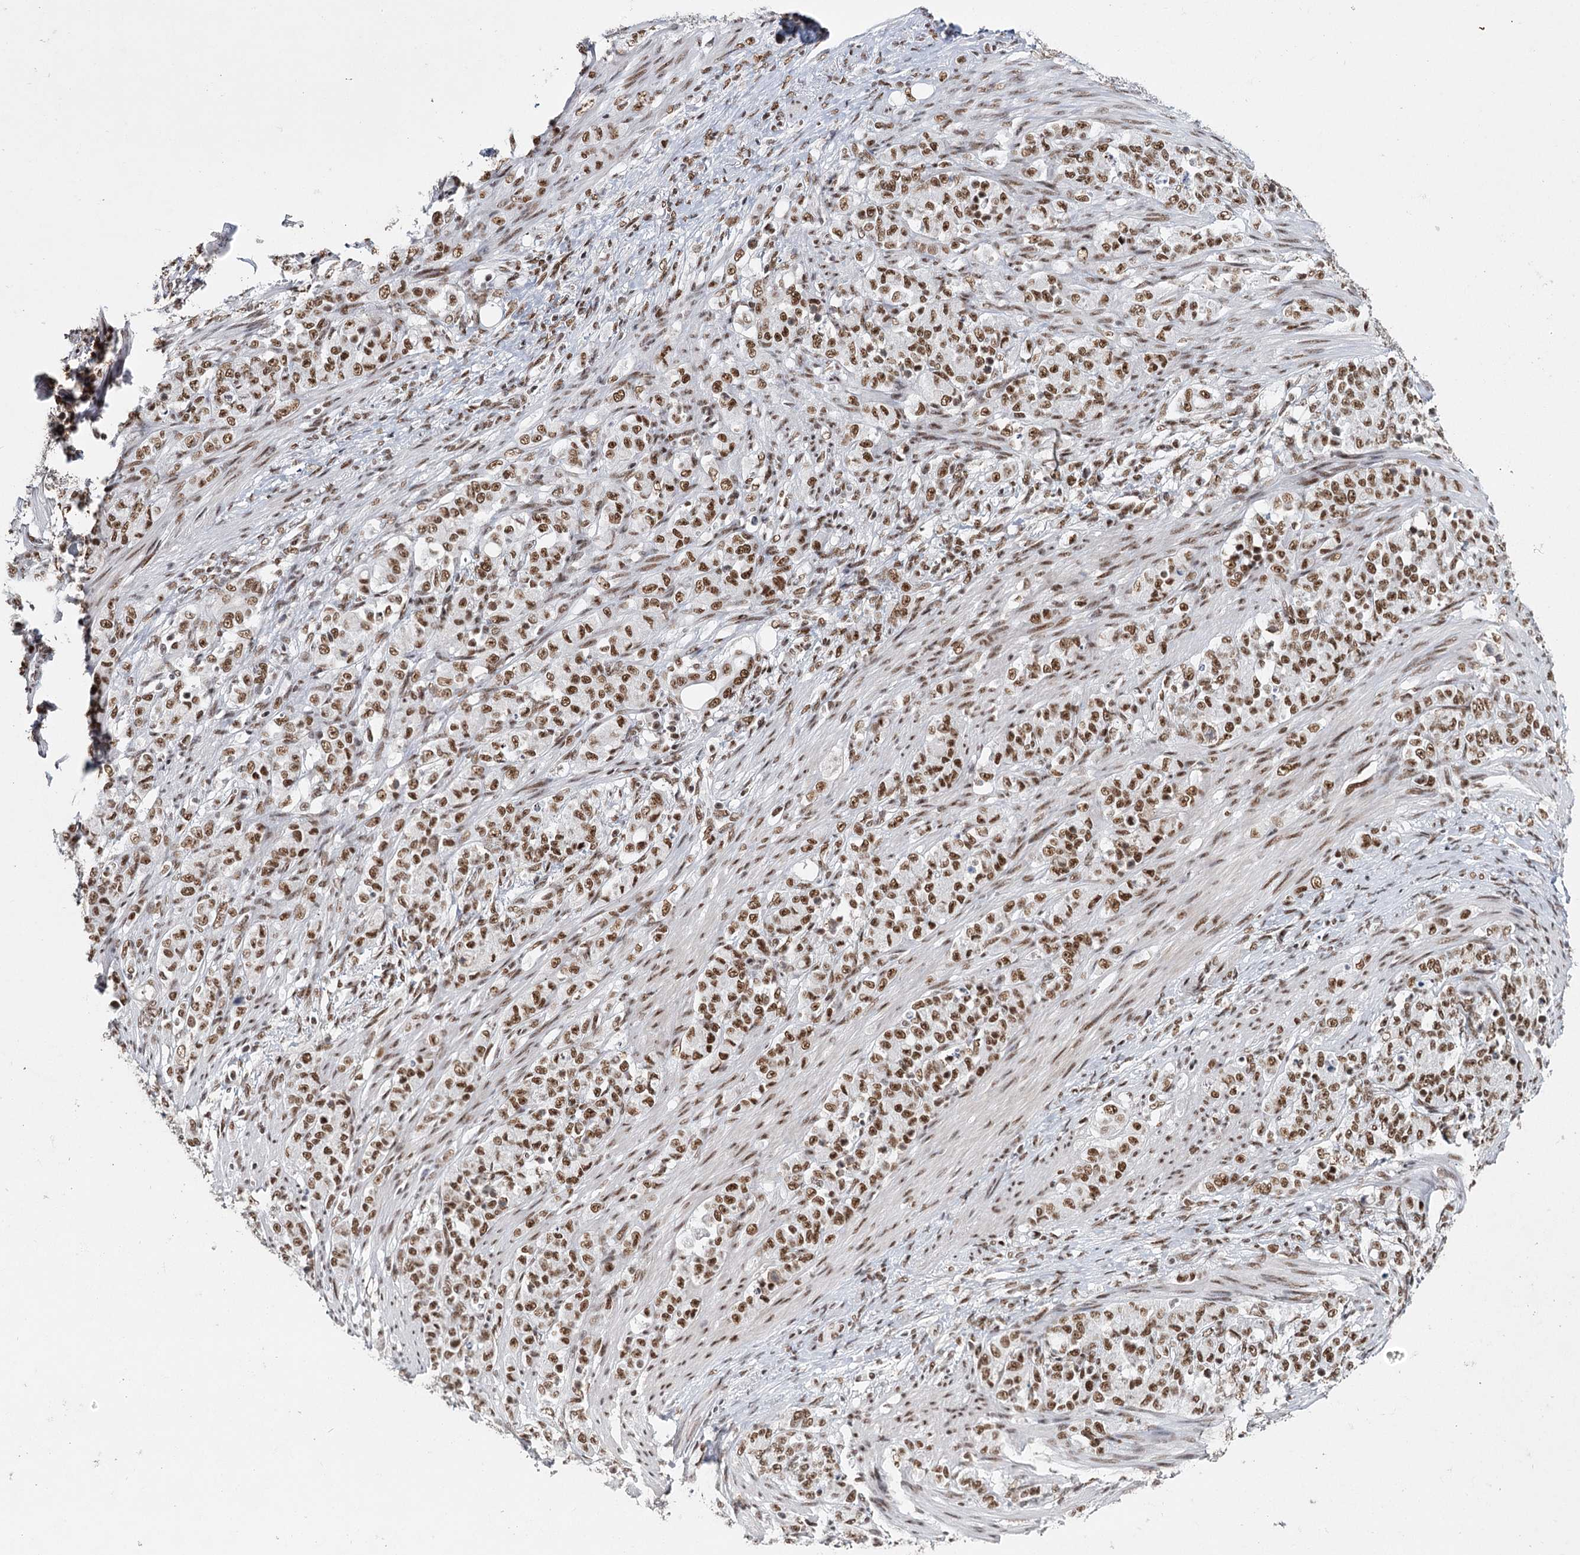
{"staining": {"intensity": "moderate", "quantity": ">75%", "location": "nuclear"}, "tissue": "stomach cancer", "cell_type": "Tumor cells", "image_type": "cancer", "snomed": [{"axis": "morphology", "description": "Adenocarcinoma, NOS"}, {"axis": "topography", "description": "Stomach"}], "caption": "Stomach adenocarcinoma tissue exhibits moderate nuclear expression in approximately >75% of tumor cells, visualized by immunohistochemistry.", "gene": "SCAF8", "patient": {"sex": "female", "age": 79}}